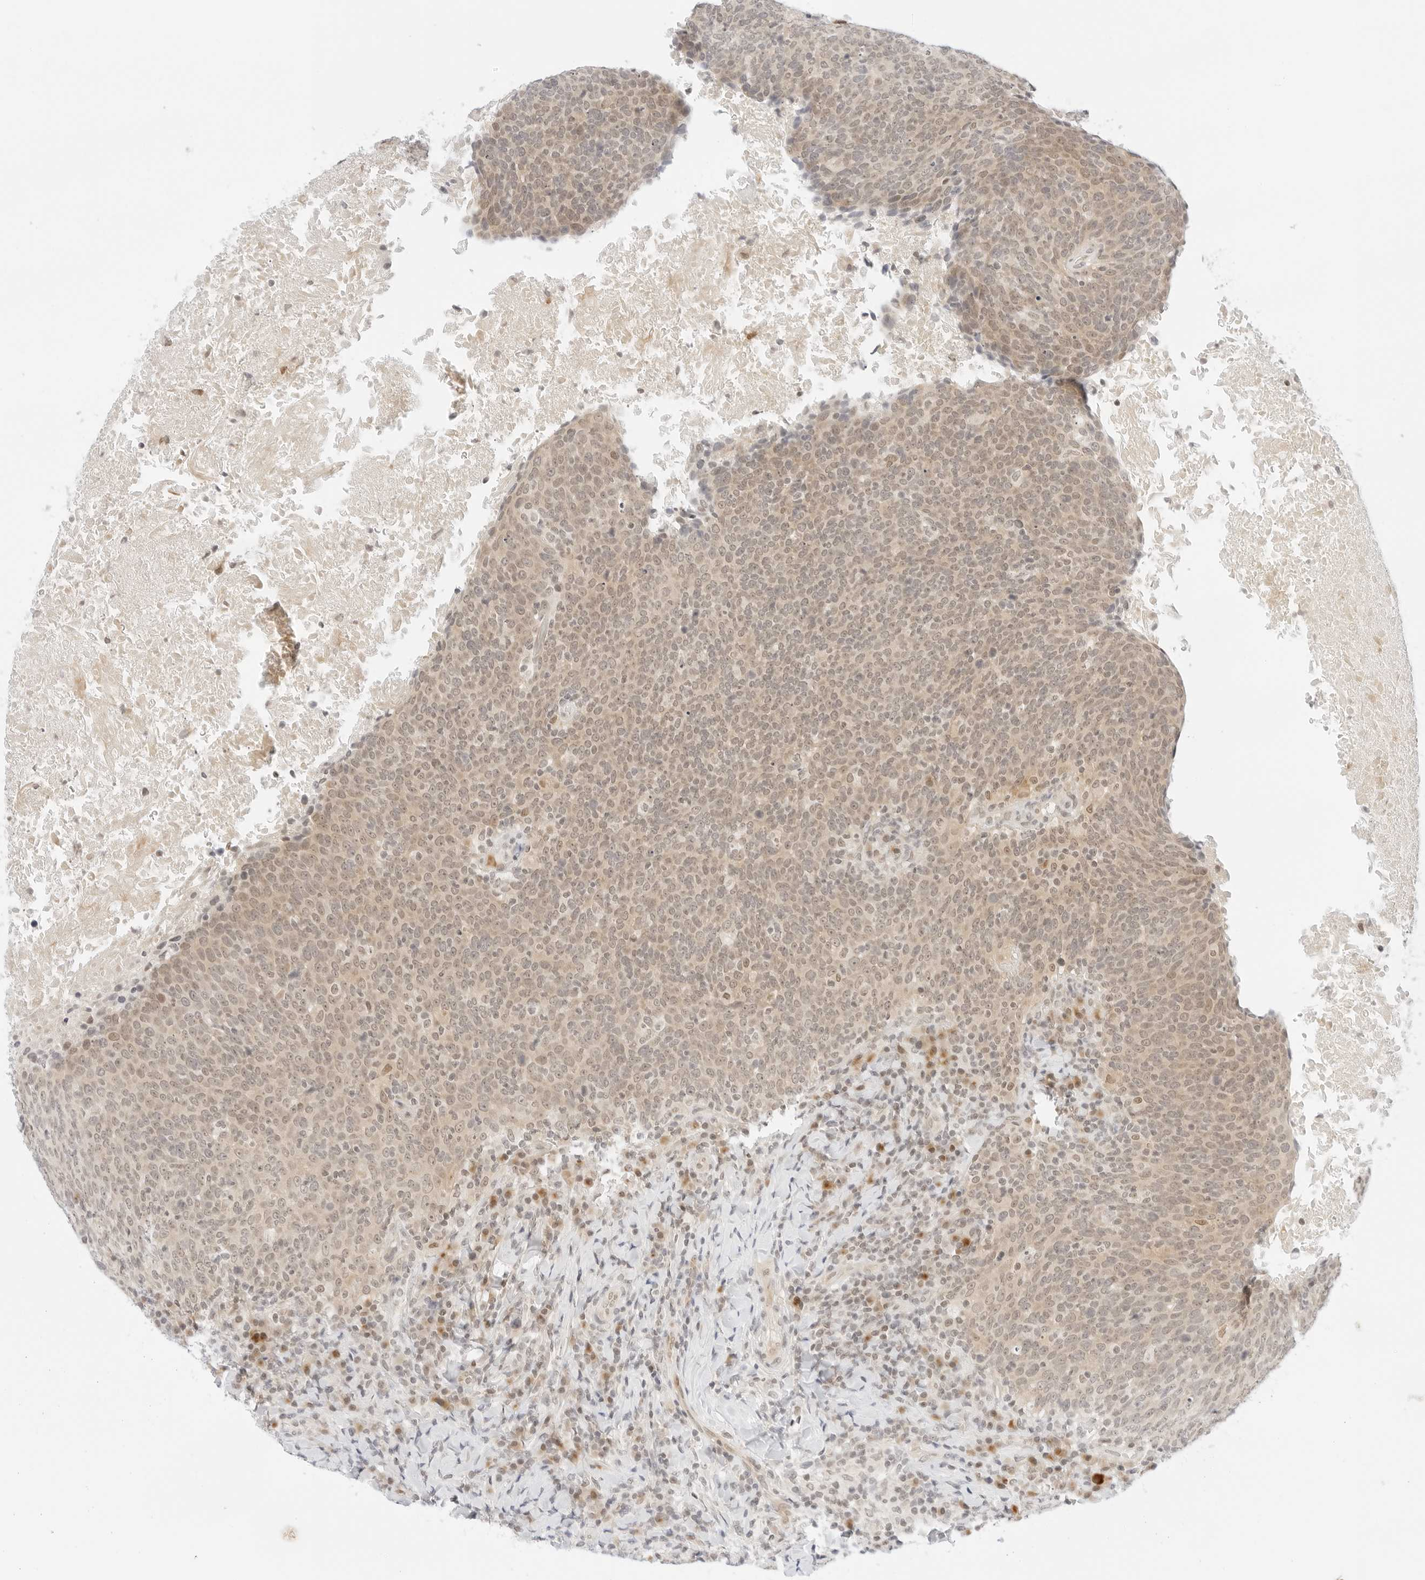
{"staining": {"intensity": "weak", "quantity": "25%-75%", "location": "cytoplasmic/membranous,nuclear"}, "tissue": "head and neck cancer", "cell_type": "Tumor cells", "image_type": "cancer", "snomed": [{"axis": "morphology", "description": "Squamous cell carcinoma, NOS"}, {"axis": "morphology", "description": "Squamous cell carcinoma, metastatic, NOS"}, {"axis": "topography", "description": "Lymph node"}, {"axis": "topography", "description": "Head-Neck"}], "caption": "IHC photomicrograph of human head and neck squamous cell carcinoma stained for a protein (brown), which shows low levels of weak cytoplasmic/membranous and nuclear staining in about 25%-75% of tumor cells.", "gene": "POLR3C", "patient": {"sex": "male", "age": 62}}